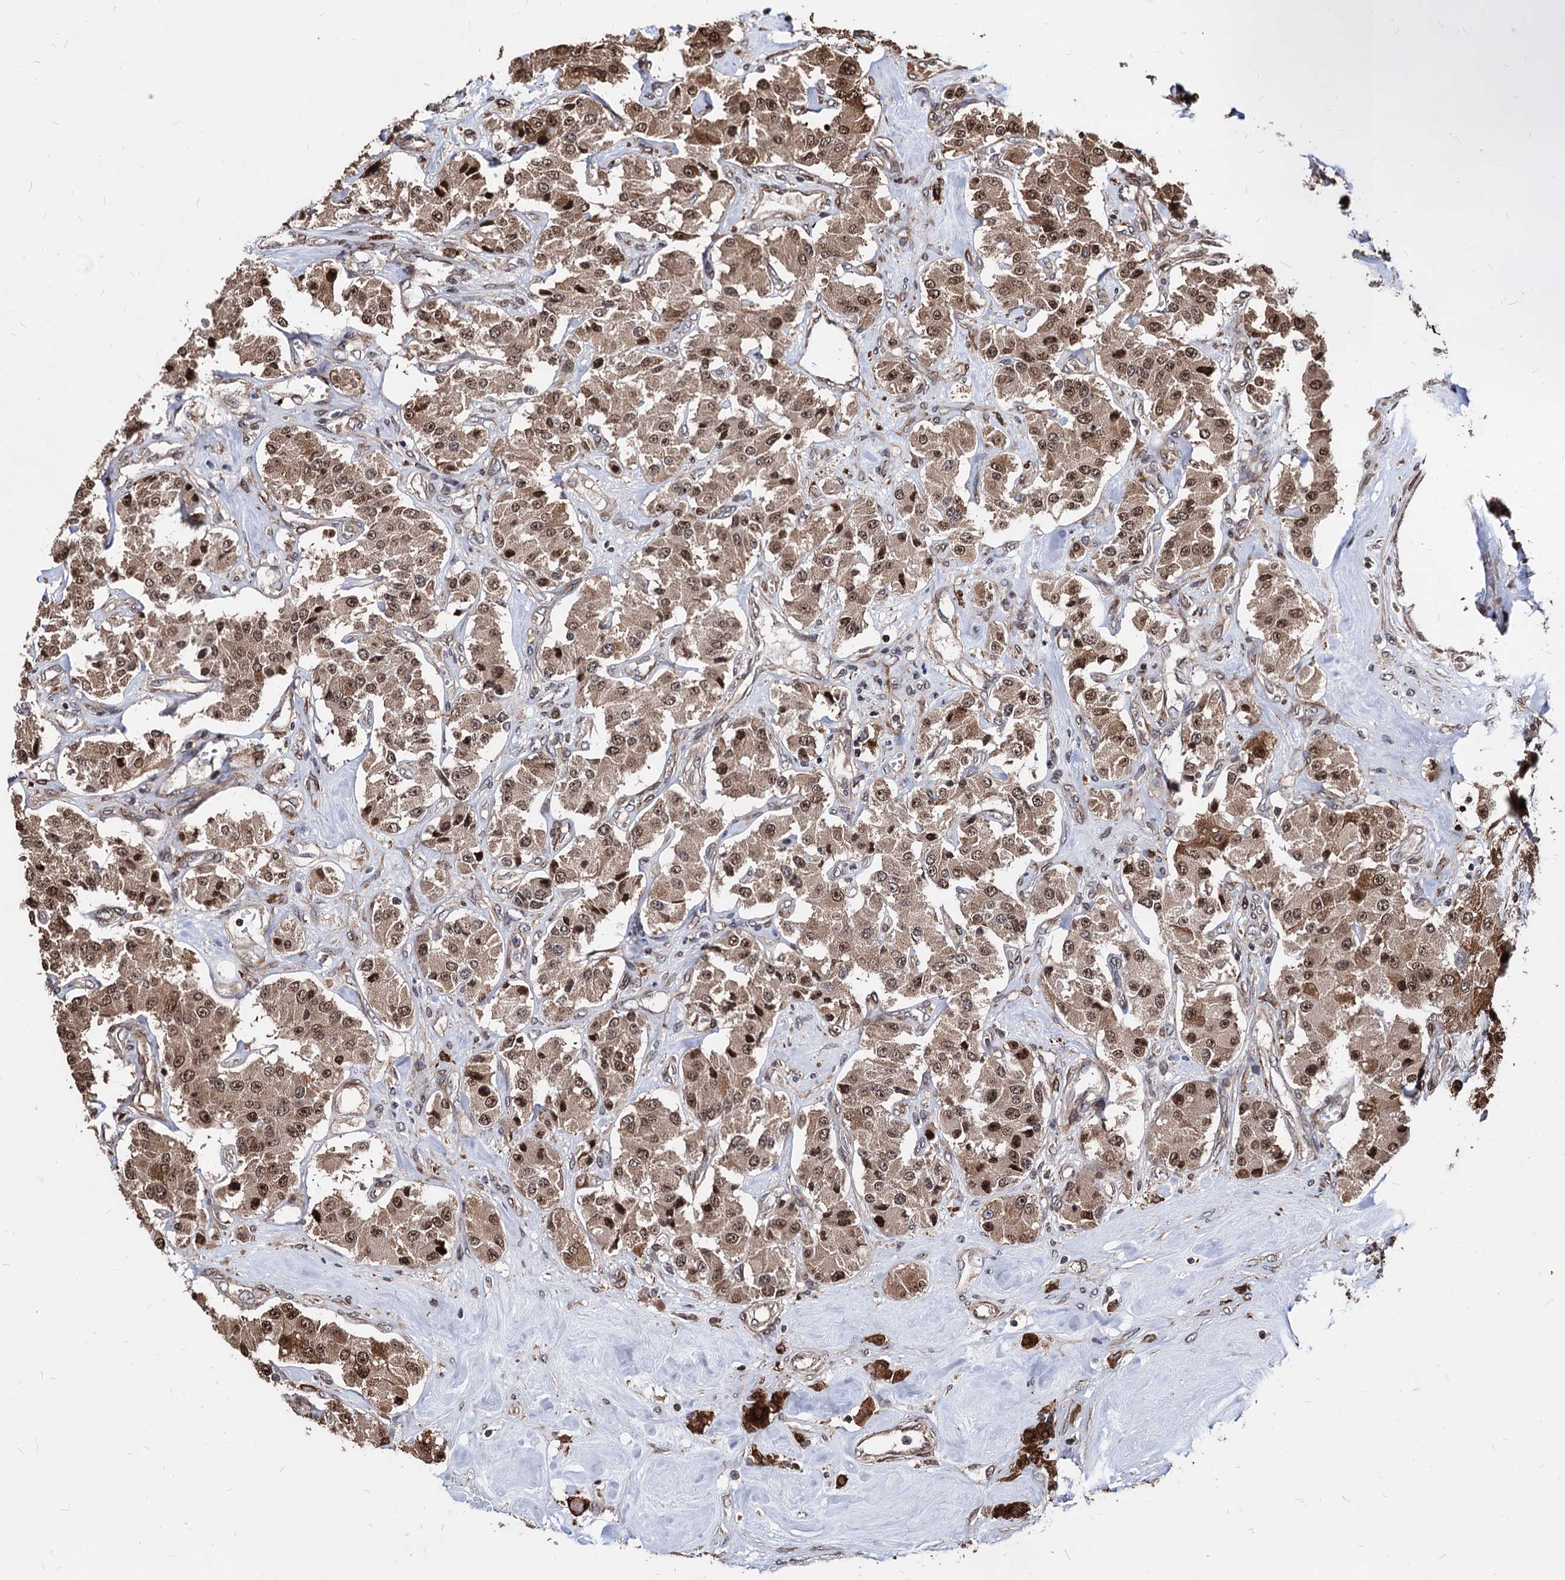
{"staining": {"intensity": "moderate", "quantity": ">75%", "location": "cytoplasmic/membranous,nuclear"}, "tissue": "carcinoid", "cell_type": "Tumor cells", "image_type": "cancer", "snomed": [{"axis": "morphology", "description": "Carcinoid, malignant, NOS"}, {"axis": "topography", "description": "Pancreas"}], "caption": "Human carcinoid stained for a protein (brown) demonstrates moderate cytoplasmic/membranous and nuclear positive staining in about >75% of tumor cells.", "gene": "ANKRD12", "patient": {"sex": "male", "age": 41}}